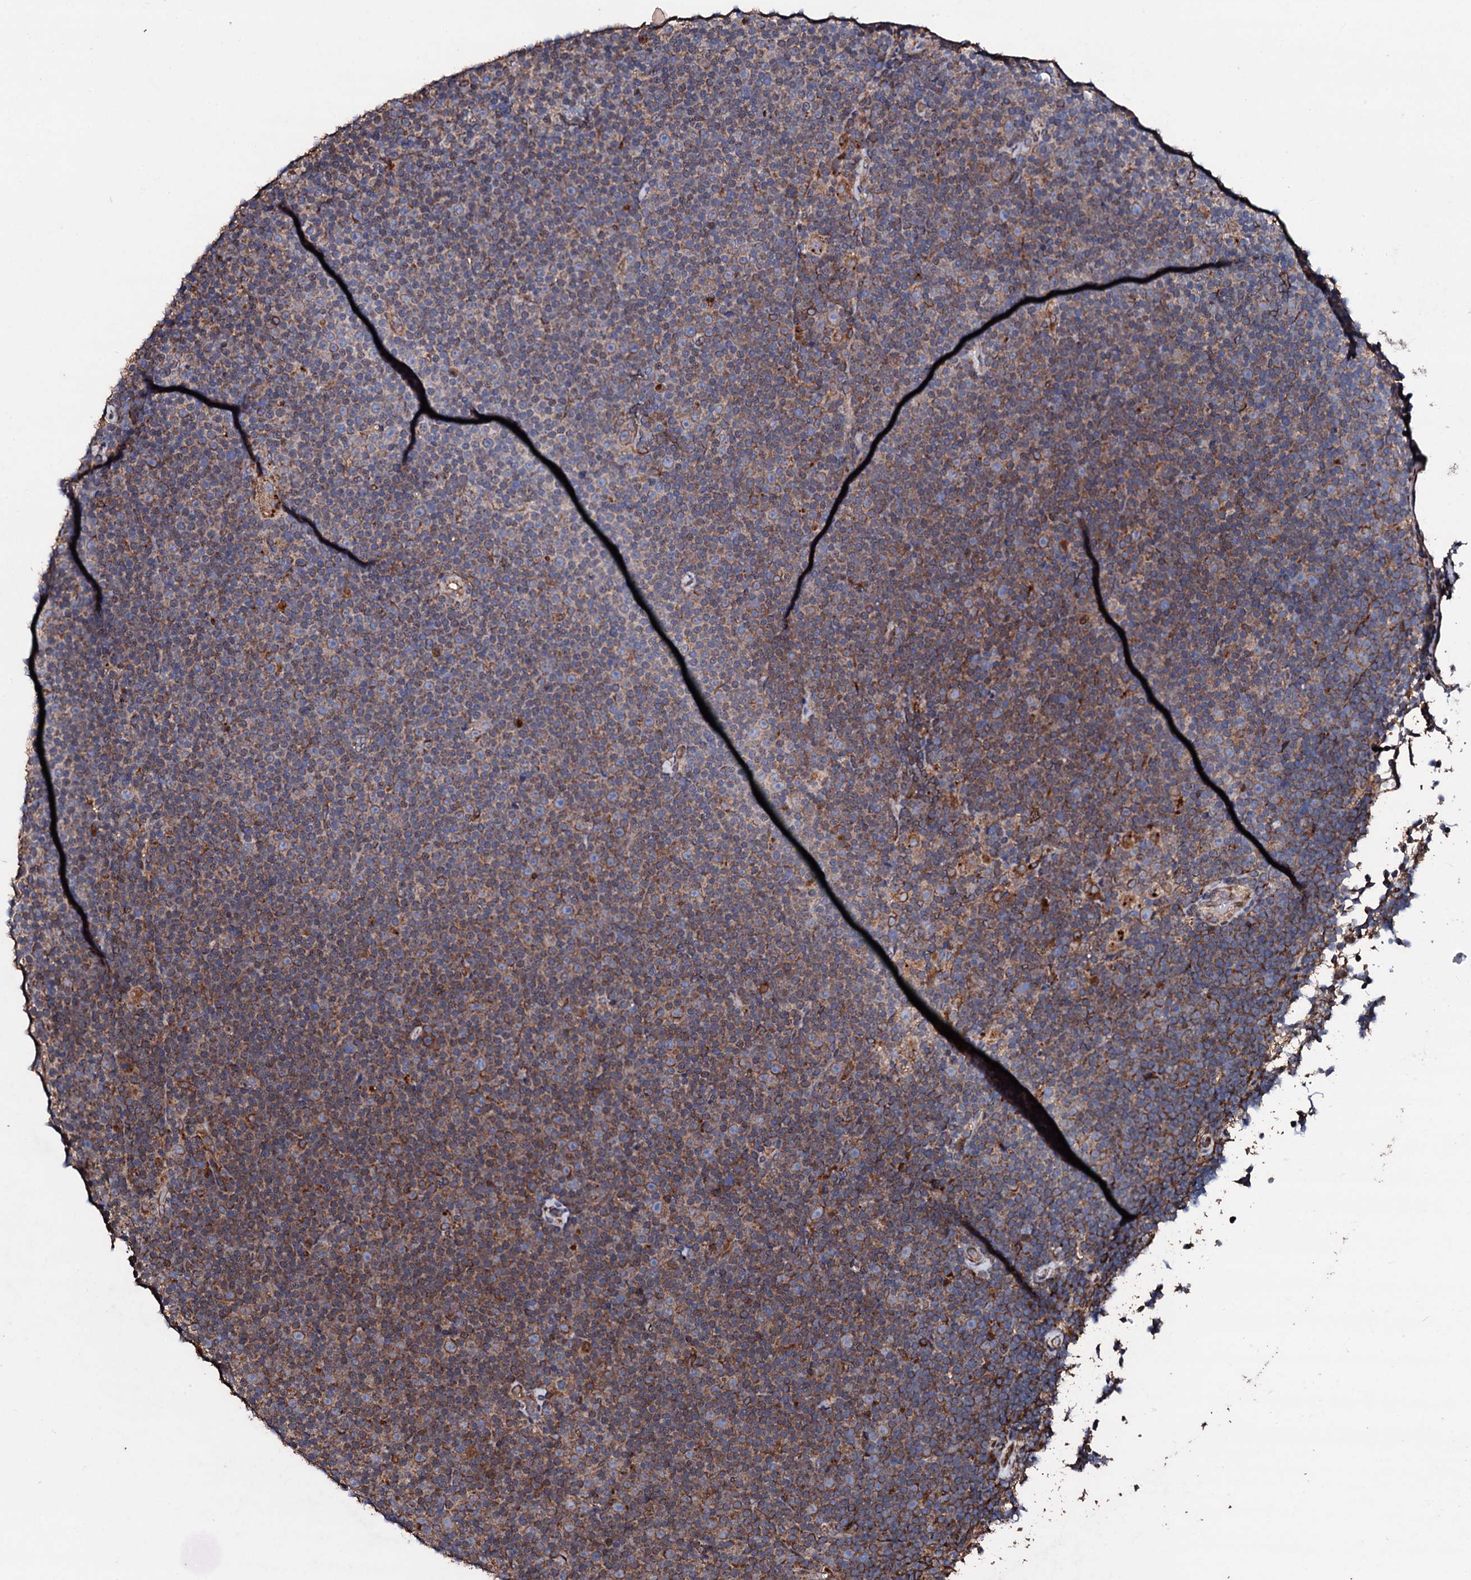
{"staining": {"intensity": "weak", "quantity": "25%-75%", "location": "cytoplasmic/membranous"}, "tissue": "lymphoma", "cell_type": "Tumor cells", "image_type": "cancer", "snomed": [{"axis": "morphology", "description": "Malignant lymphoma, non-Hodgkin's type, Low grade"}, {"axis": "topography", "description": "Lymph node"}], "caption": "Immunohistochemical staining of human low-grade malignant lymphoma, non-Hodgkin's type reveals low levels of weak cytoplasmic/membranous expression in approximately 25%-75% of tumor cells.", "gene": "CKAP5", "patient": {"sex": "female", "age": 67}}